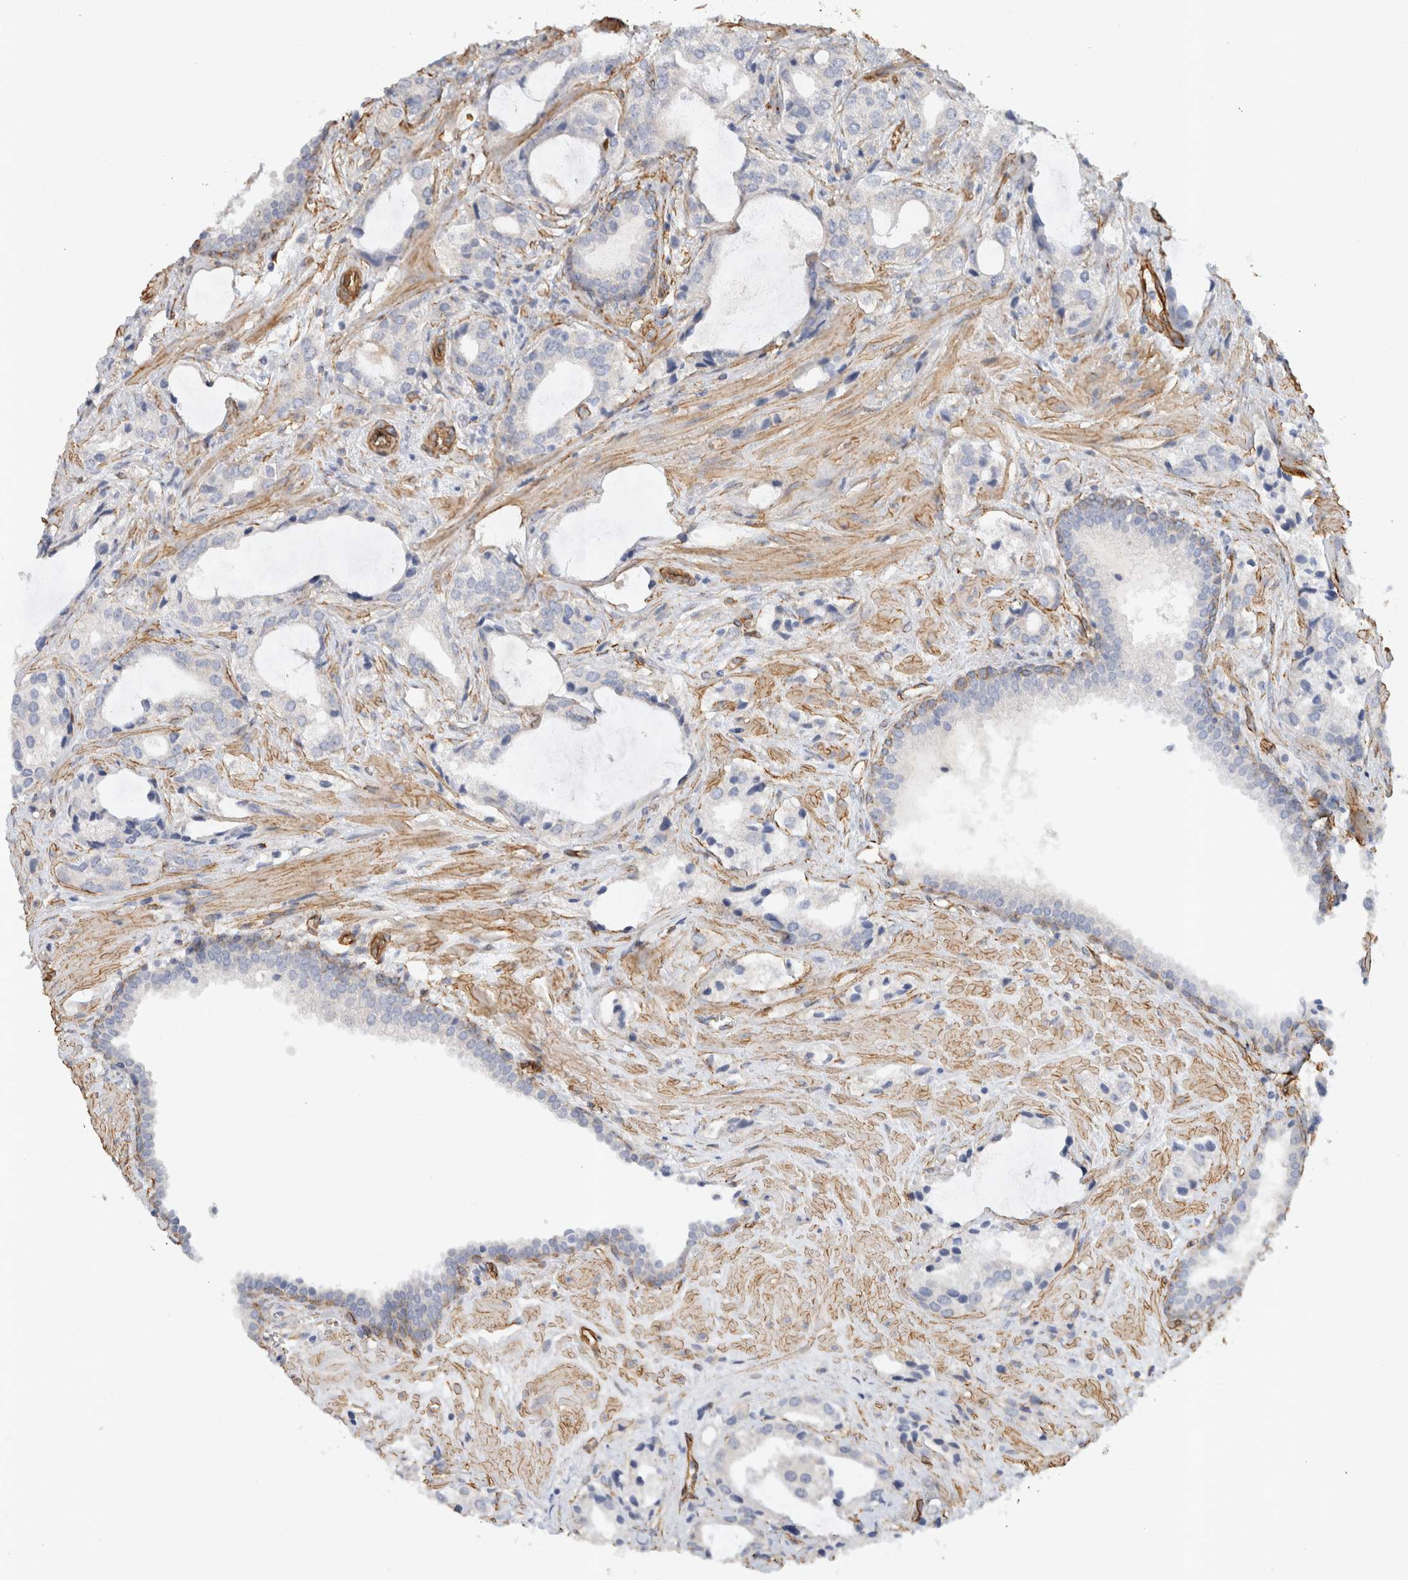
{"staining": {"intensity": "negative", "quantity": "none", "location": "none"}, "tissue": "prostate cancer", "cell_type": "Tumor cells", "image_type": "cancer", "snomed": [{"axis": "morphology", "description": "Adenocarcinoma, High grade"}, {"axis": "topography", "description": "Prostate"}], "caption": "This is an immunohistochemistry (IHC) photomicrograph of human prostate cancer. There is no expression in tumor cells.", "gene": "JMJD4", "patient": {"sex": "male", "age": 66}}